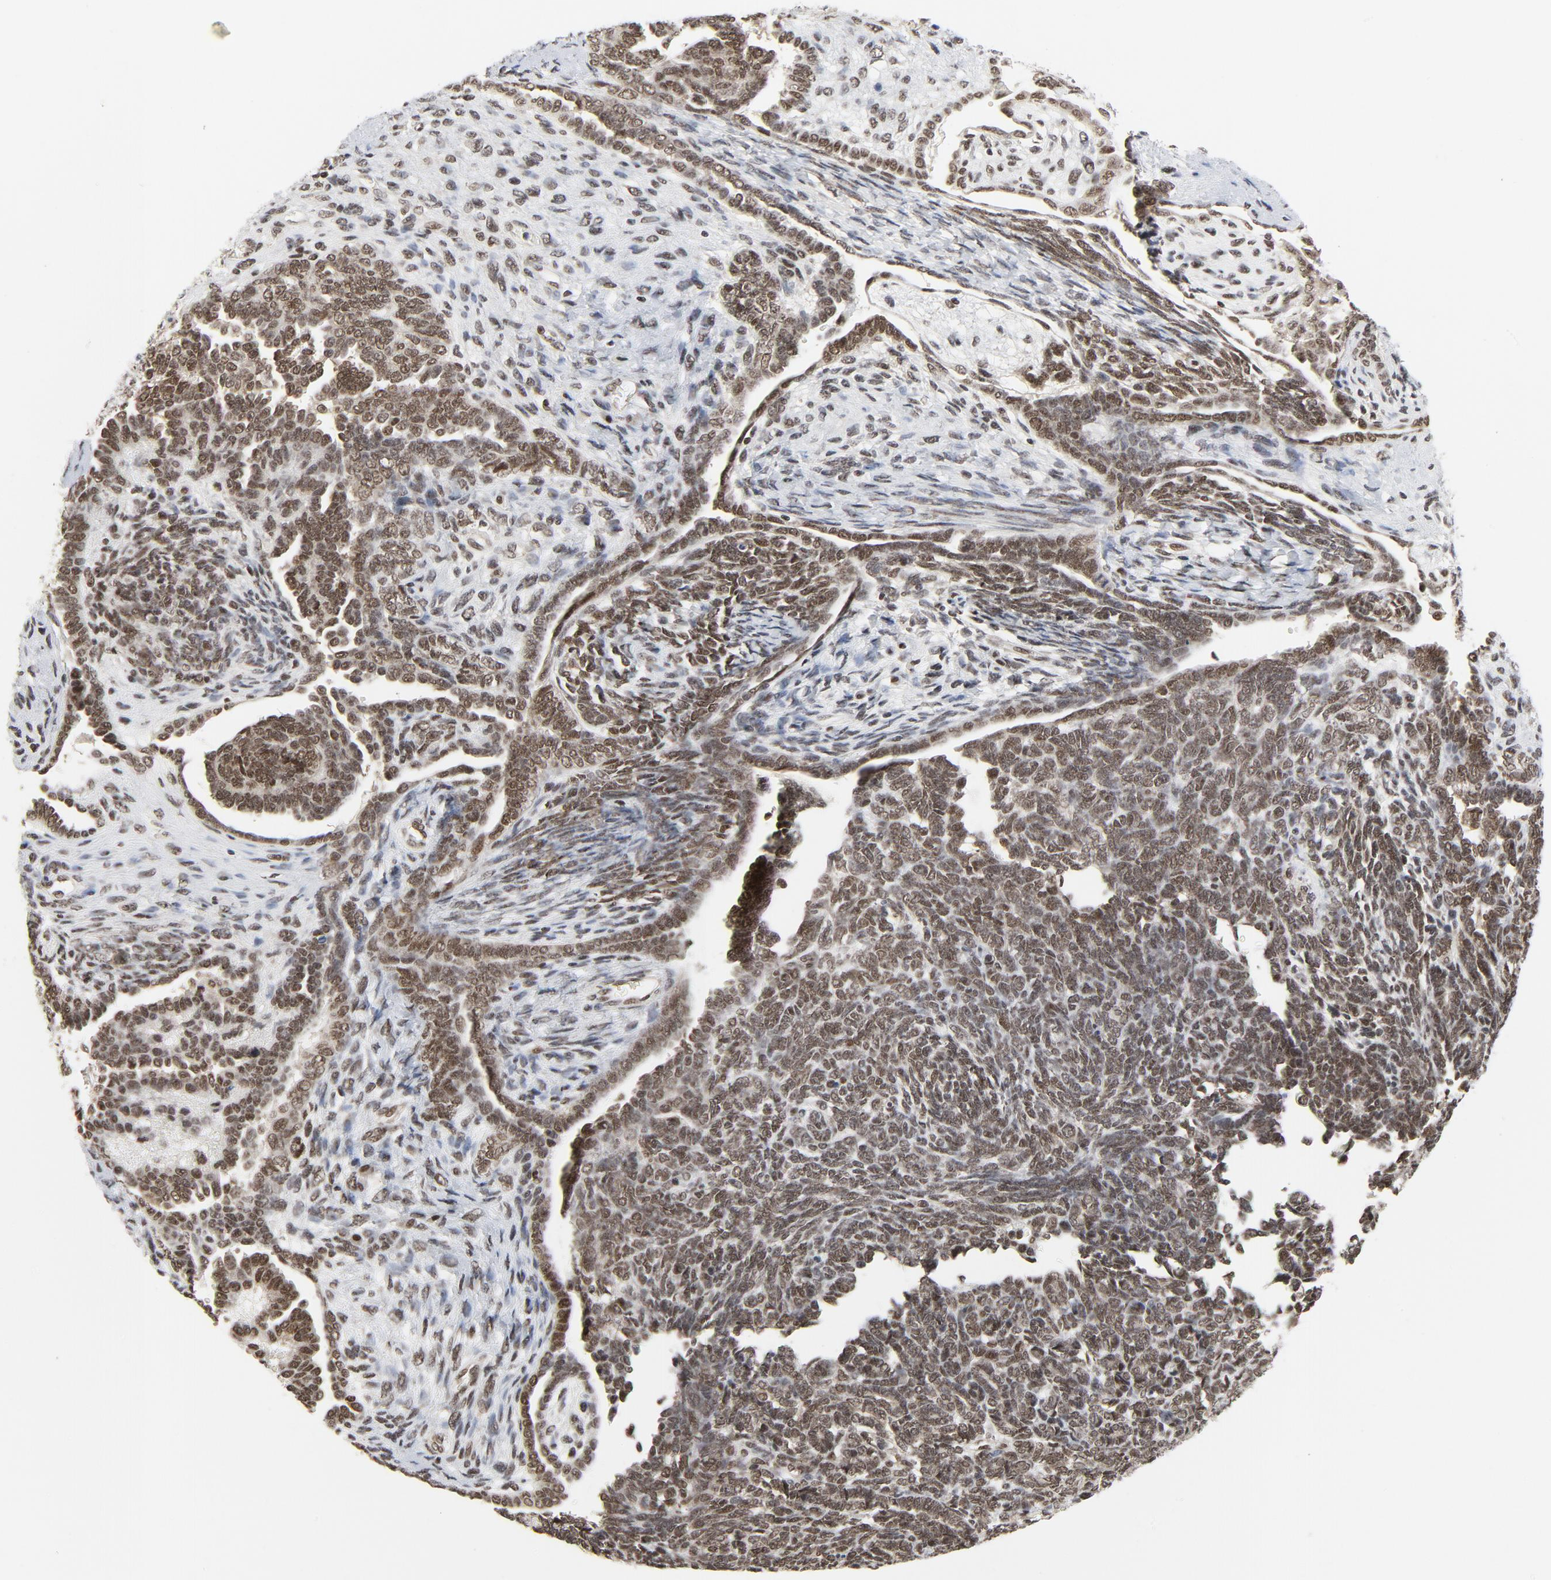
{"staining": {"intensity": "moderate", "quantity": ">75%", "location": "nuclear"}, "tissue": "endometrial cancer", "cell_type": "Tumor cells", "image_type": "cancer", "snomed": [{"axis": "morphology", "description": "Neoplasm, malignant, NOS"}, {"axis": "topography", "description": "Endometrium"}], "caption": "Protein analysis of endometrial cancer tissue displays moderate nuclear staining in about >75% of tumor cells.", "gene": "ERCC1", "patient": {"sex": "female", "age": 74}}